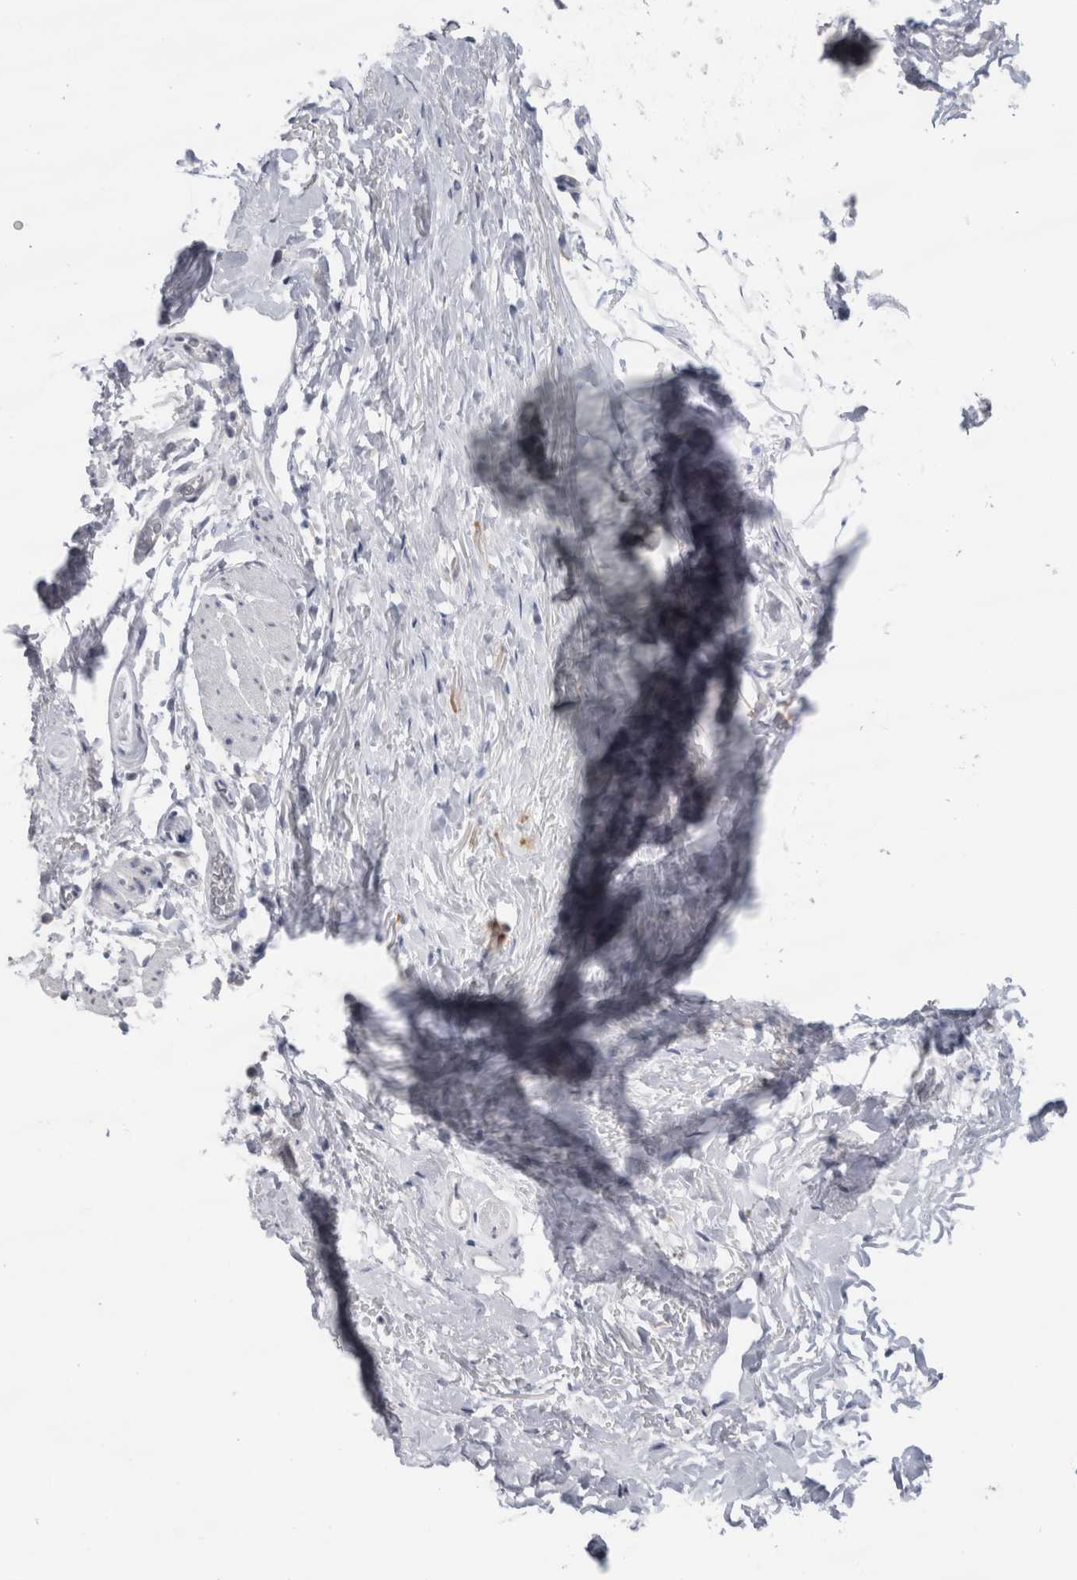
{"staining": {"intensity": "negative", "quantity": "none", "location": "none"}, "tissue": "bronchus", "cell_type": "Respiratory epithelial cells", "image_type": "normal", "snomed": [{"axis": "morphology", "description": "Normal tissue, NOS"}, {"axis": "topography", "description": "Cartilage tissue"}, {"axis": "topography", "description": "Bronchus"}], "caption": "Immunohistochemistry image of normal bronchus stained for a protein (brown), which exhibits no expression in respiratory epithelial cells.", "gene": "CDH17", "patient": {"sex": "female", "age": 53}}